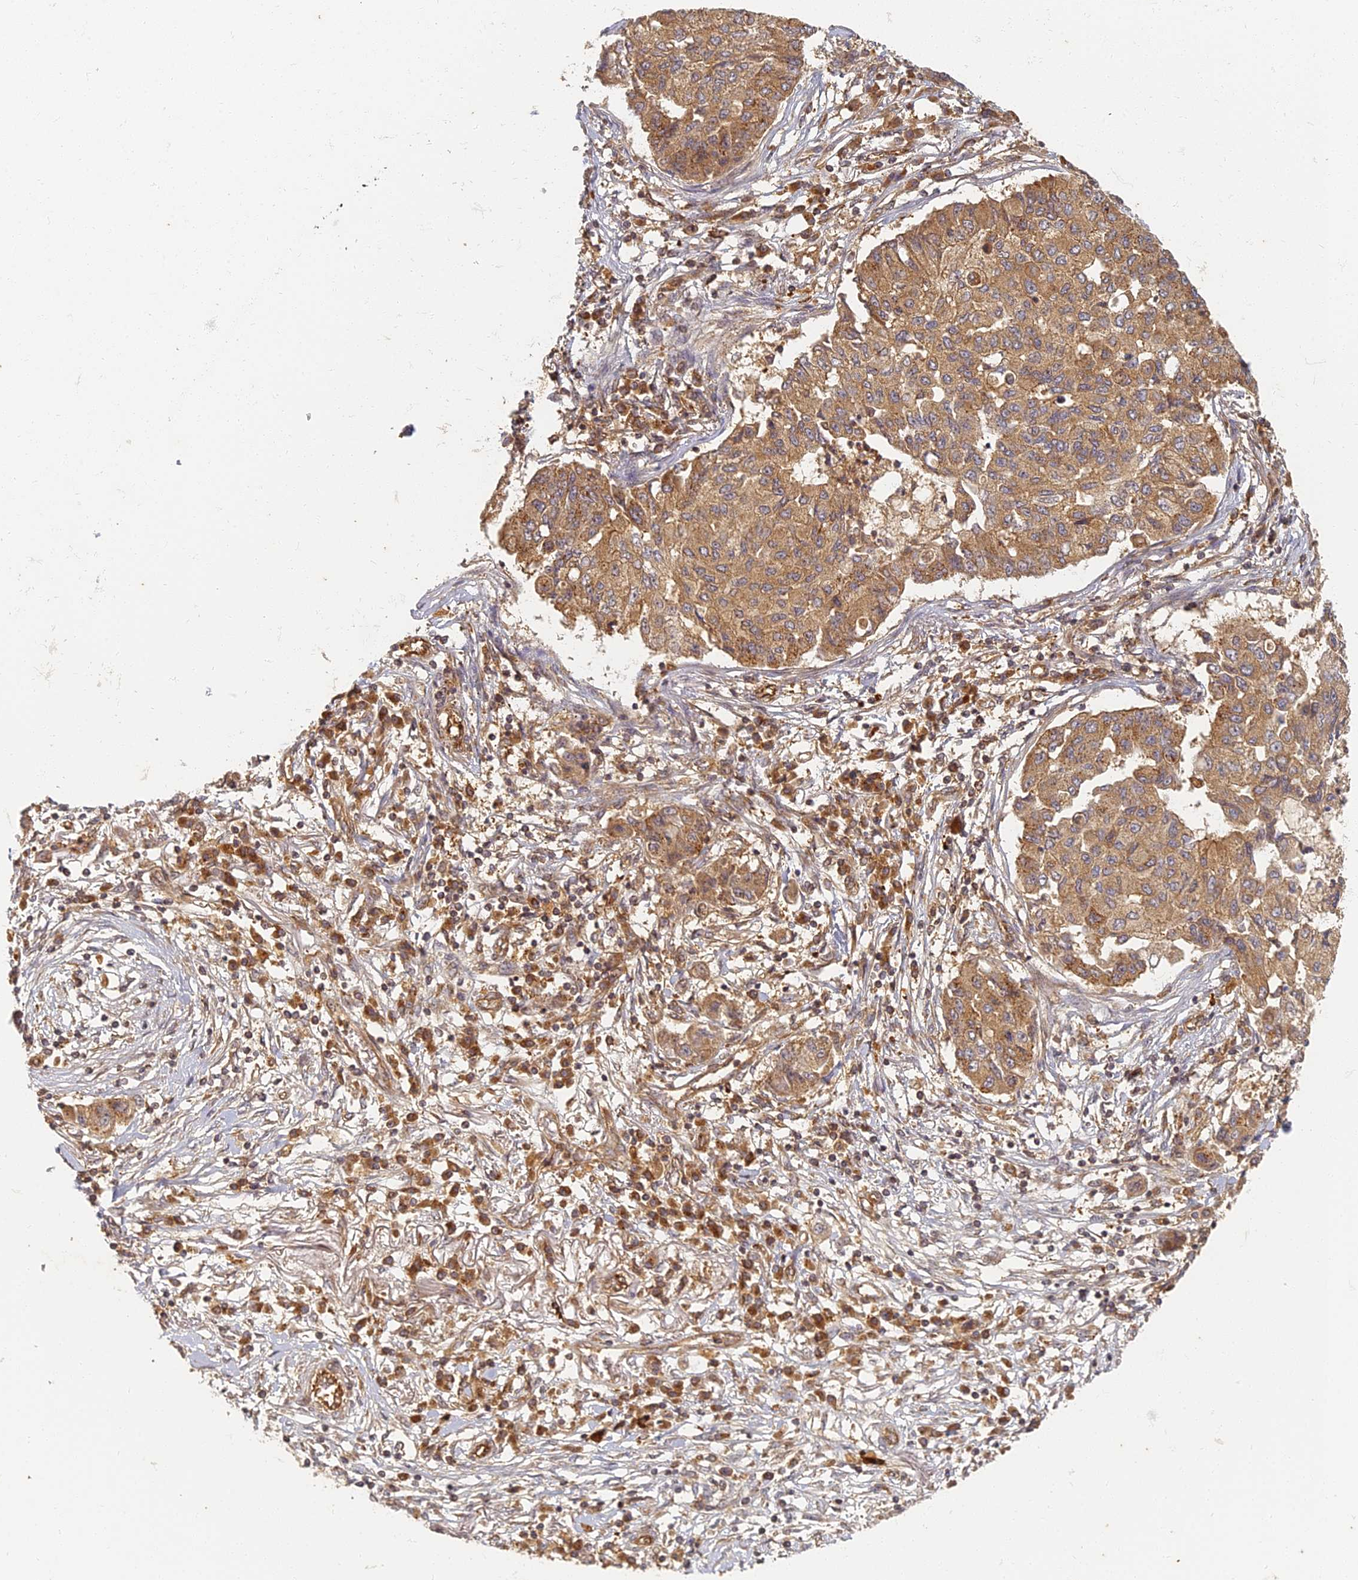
{"staining": {"intensity": "moderate", "quantity": ">75%", "location": "cytoplasmic/membranous"}, "tissue": "lung cancer", "cell_type": "Tumor cells", "image_type": "cancer", "snomed": [{"axis": "morphology", "description": "Squamous cell carcinoma, NOS"}, {"axis": "topography", "description": "Lung"}], "caption": "Lung cancer (squamous cell carcinoma) was stained to show a protein in brown. There is medium levels of moderate cytoplasmic/membranous positivity in about >75% of tumor cells.", "gene": "INO80D", "patient": {"sex": "male", "age": 74}}